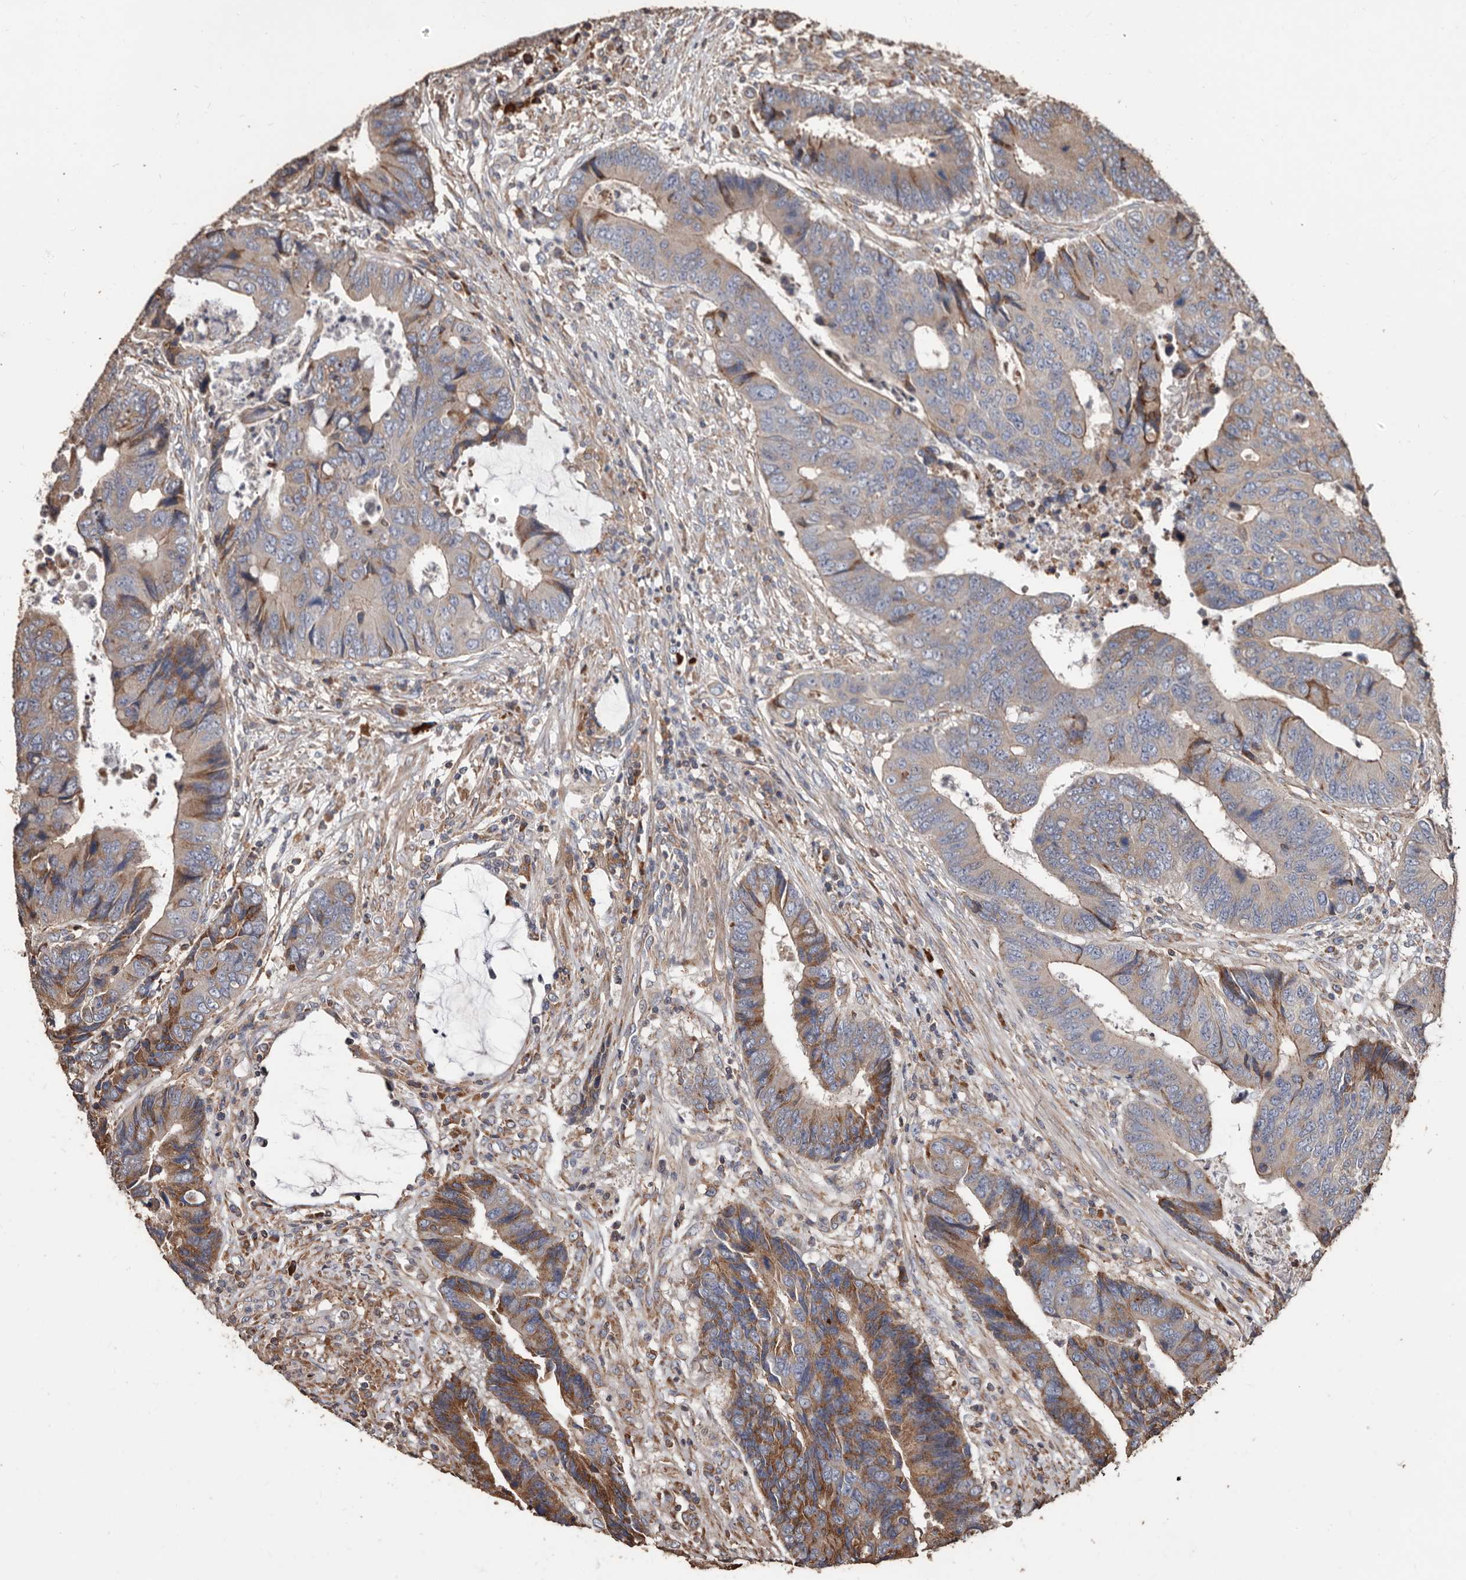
{"staining": {"intensity": "moderate", "quantity": "25%-75%", "location": "cytoplasmic/membranous"}, "tissue": "colorectal cancer", "cell_type": "Tumor cells", "image_type": "cancer", "snomed": [{"axis": "morphology", "description": "Adenocarcinoma, NOS"}, {"axis": "topography", "description": "Rectum"}], "caption": "Adenocarcinoma (colorectal) stained with a brown dye reveals moderate cytoplasmic/membranous positive expression in about 25%-75% of tumor cells.", "gene": "OSGIN2", "patient": {"sex": "male", "age": 84}}